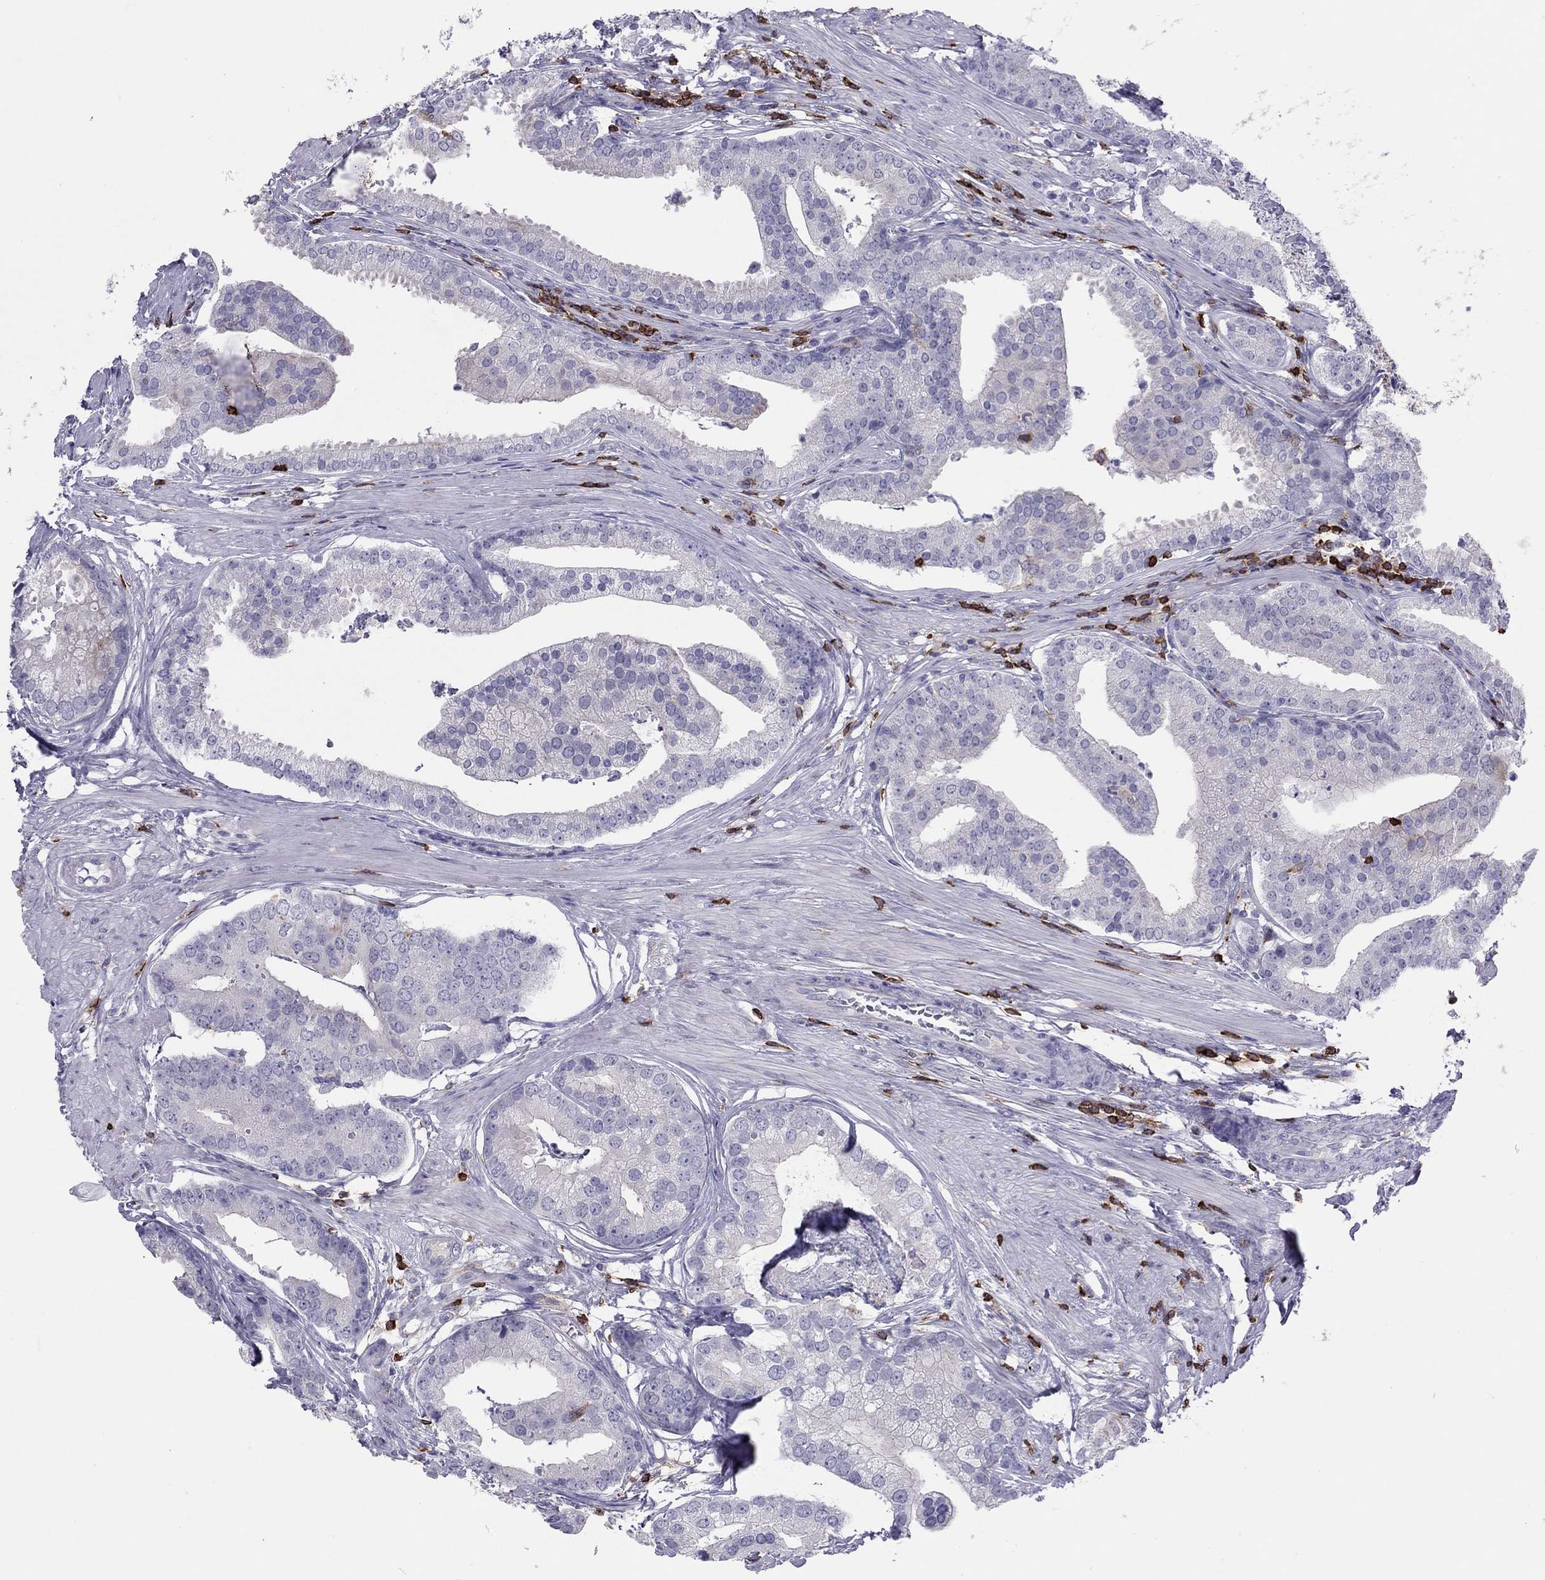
{"staining": {"intensity": "negative", "quantity": "none", "location": "none"}, "tissue": "prostate cancer", "cell_type": "Tumor cells", "image_type": "cancer", "snomed": [{"axis": "morphology", "description": "Adenocarcinoma, NOS"}, {"axis": "topography", "description": "Prostate and seminal vesicle, NOS"}, {"axis": "topography", "description": "Prostate"}], "caption": "This is an immunohistochemistry (IHC) image of prostate cancer (adenocarcinoma). There is no expression in tumor cells.", "gene": "MND1", "patient": {"sex": "male", "age": 44}}